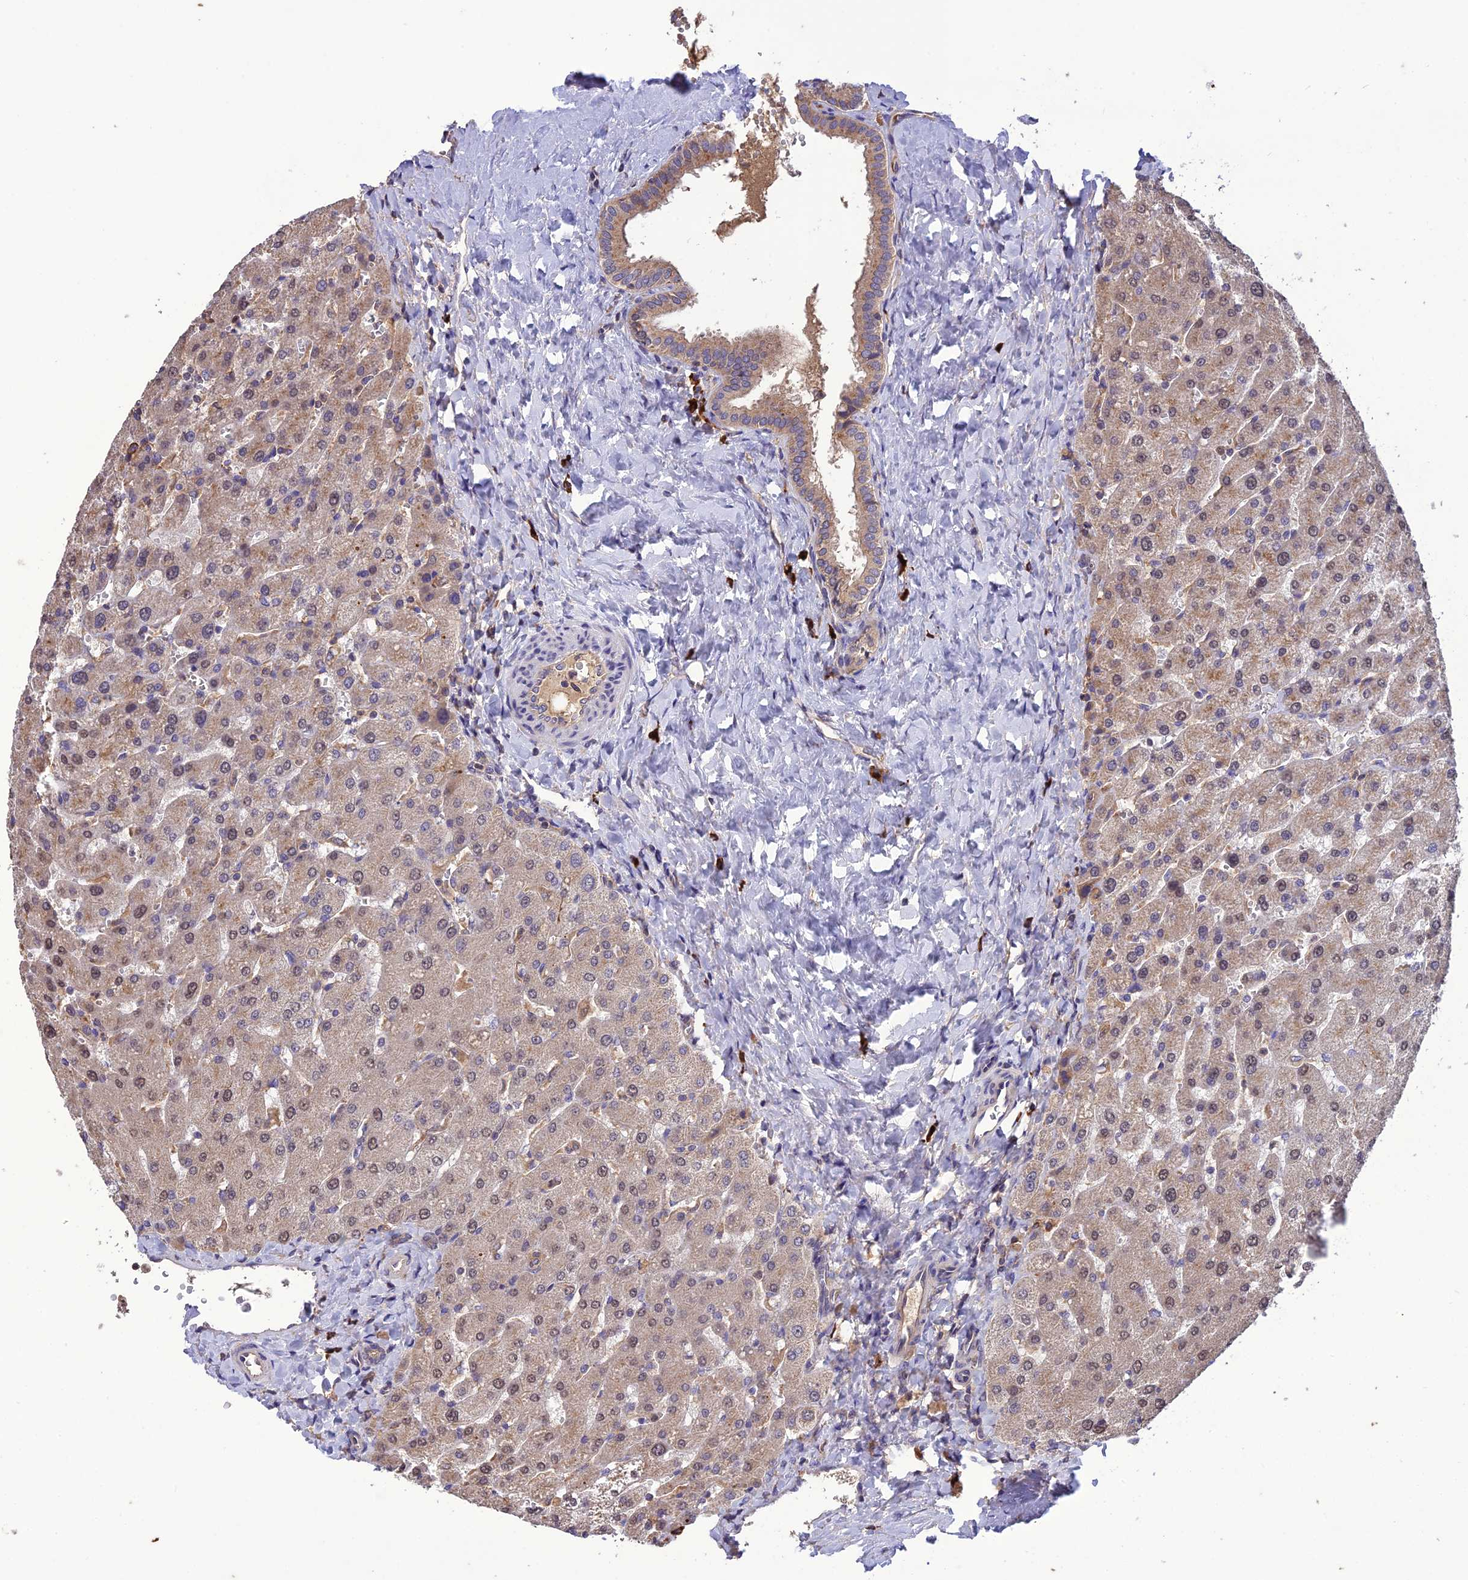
{"staining": {"intensity": "moderate", "quantity": "25%-75%", "location": "cytoplasmic/membranous"}, "tissue": "liver", "cell_type": "Cholangiocytes", "image_type": "normal", "snomed": [{"axis": "morphology", "description": "Normal tissue, NOS"}, {"axis": "topography", "description": "Liver"}], "caption": "Immunohistochemical staining of benign liver demonstrates medium levels of moderate cytoplasmic/membranous staining in approximately 25%-75% of cholangiocytes.", "gene": "MIOS", "patient": {"sex": "male", "age": 55}}